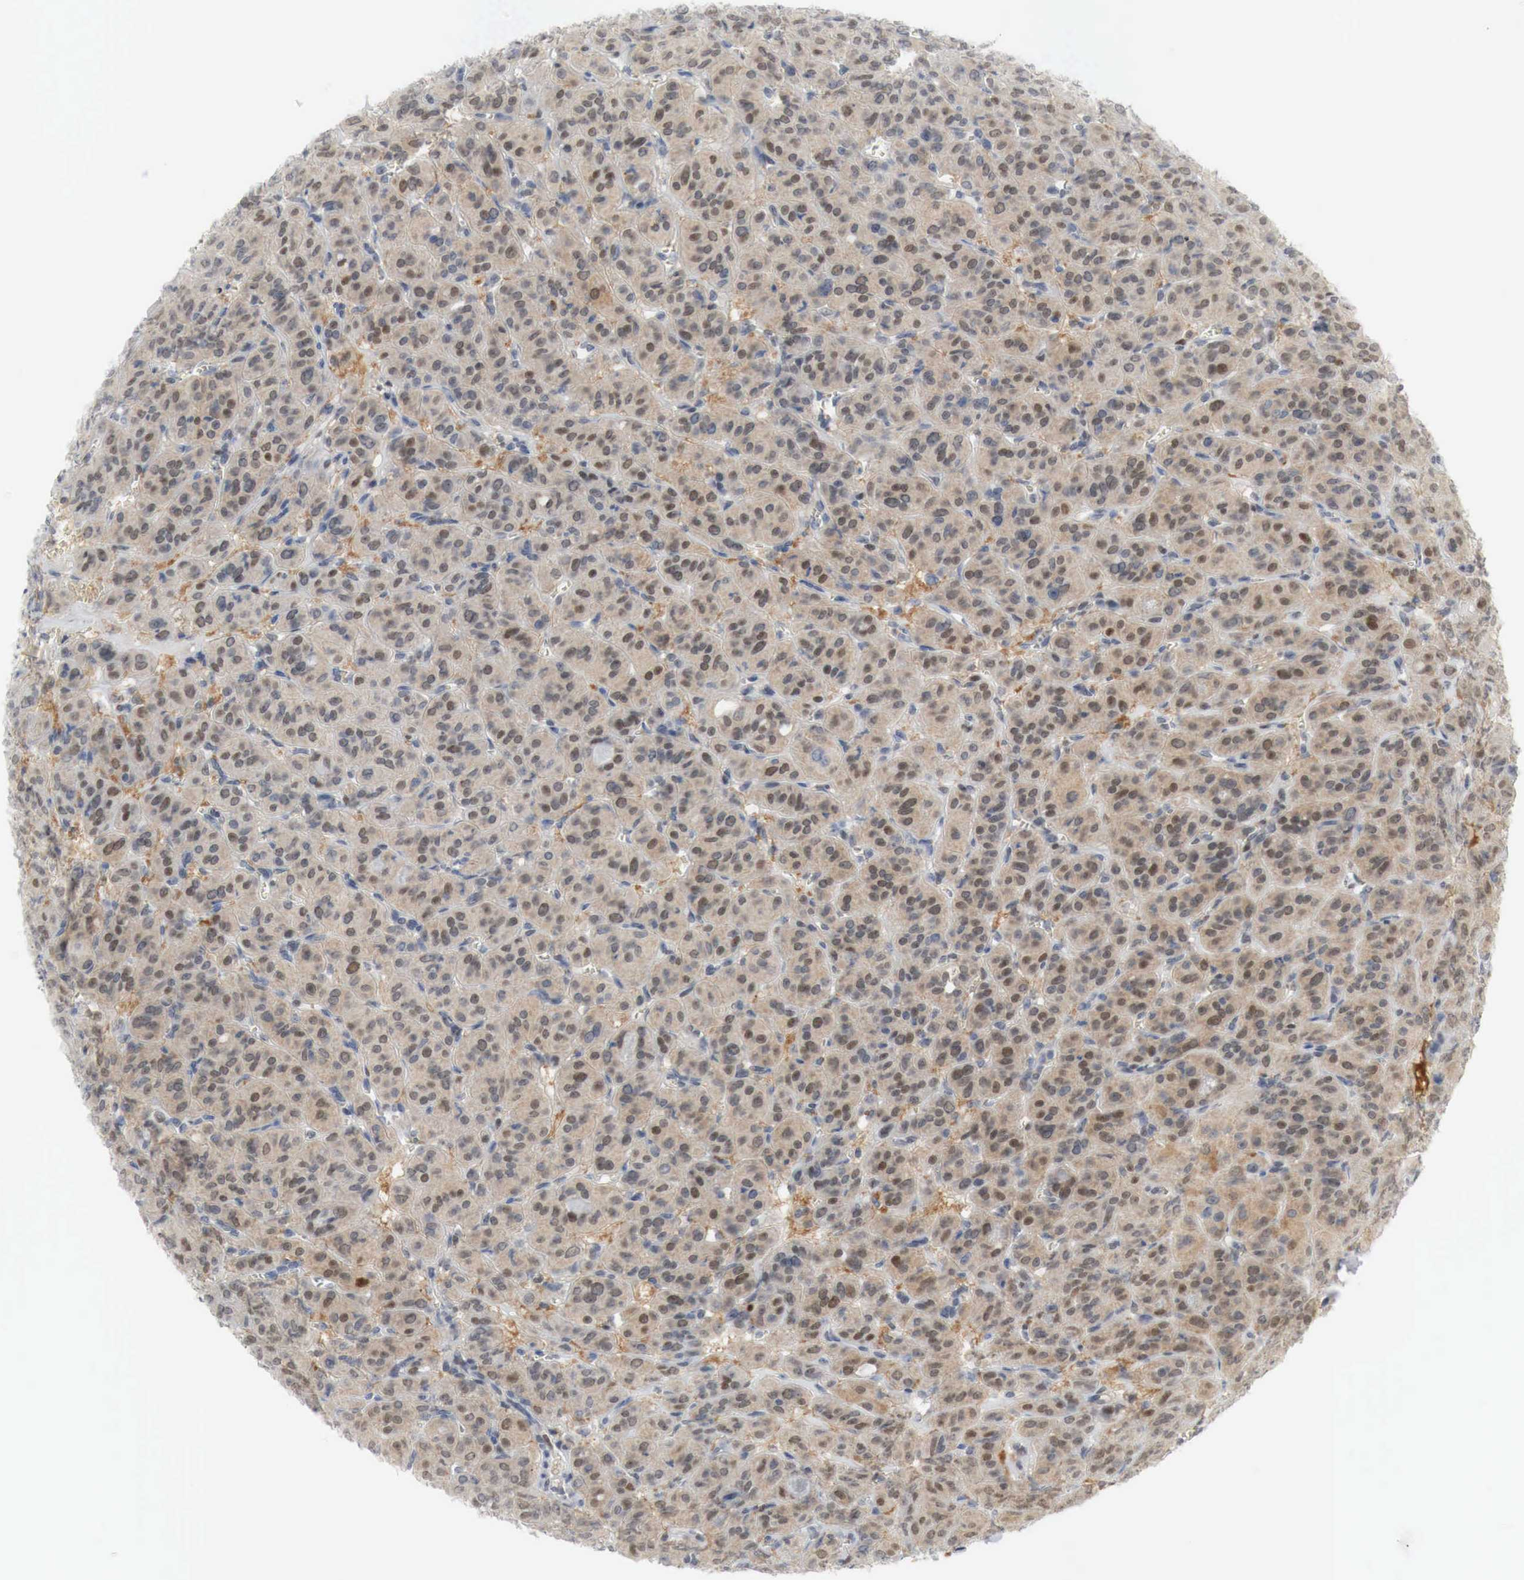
{"staining": {"intensity": "moderate", "quantity": ">75%", "location": "cytoplasmic/membranous,nuclear"}, "tissue": "thyroid cancer", "cell_type": "Tumor cells", "image_type": "cancer", "snomed": [{"axis": "morphology", "description": "Follicular adenoma carcinoma, NOS"}, {"axis": "topography", "description": "Thyroid gland"}], "caption": "The image reveals a brown stain indicating the presence of a protein in the cytoplasmic/membranous and nuclear of tumor cells in thyroid follicular adenoma carcinoma.", "gene": "MYC", "patient": {"sex": "female", "age": 71}}